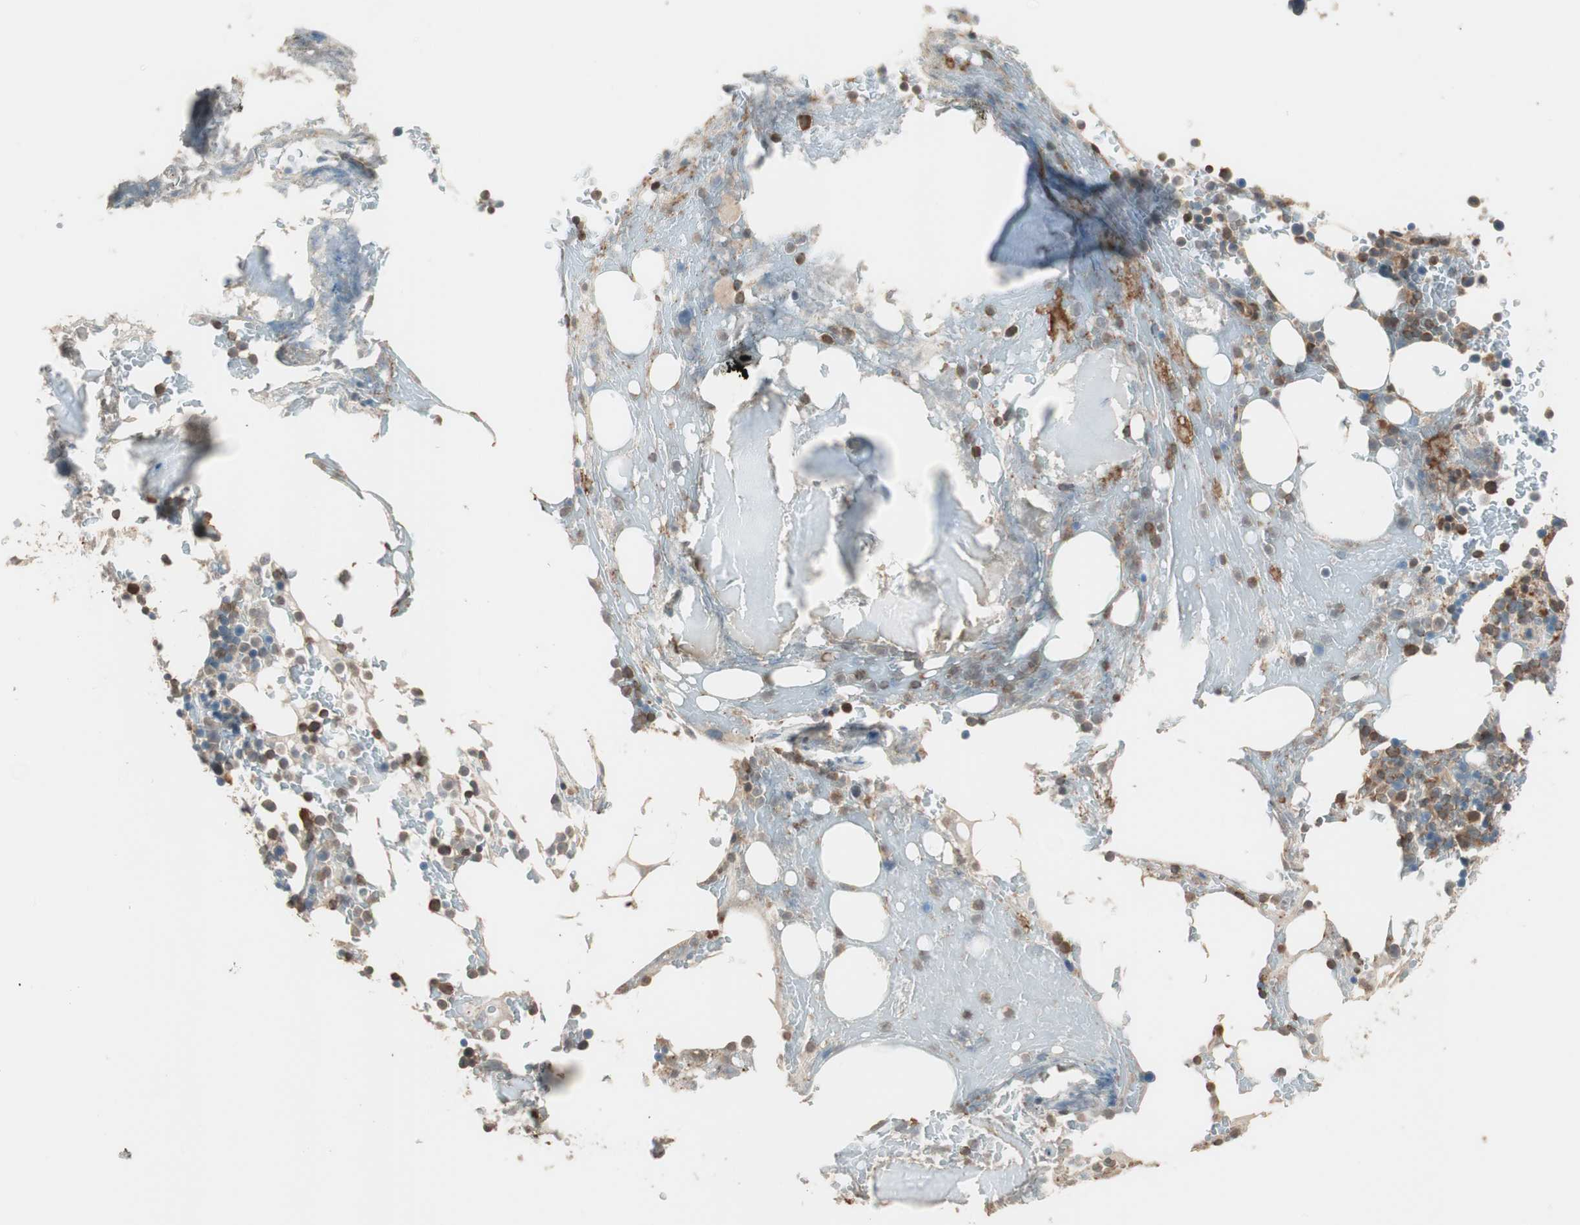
{"staining": {"intensity": "moderate", "quantity": "25%-75%", "location": "cytoplasmic/membranous,nuclear"}, "tissue": "bone marrow", "cell_type": "Hematopoietic cells", "image_type": "normal", "snomed": [{"axis": "morphology", "description": "Normal tissue, NOS"}, {"axis": "topography", "description": "Bone marrow"}], "caption": "Moderate cytoplasmic/membranous,nuclear positivity is present in approximately 25%-75% of hematopoietic cells in benign bone marrow. (DAB IHC with brightfield microscopy, high magnification).", "gene": "CNOT4", "patient": {"sex": "female", "age": 66}}